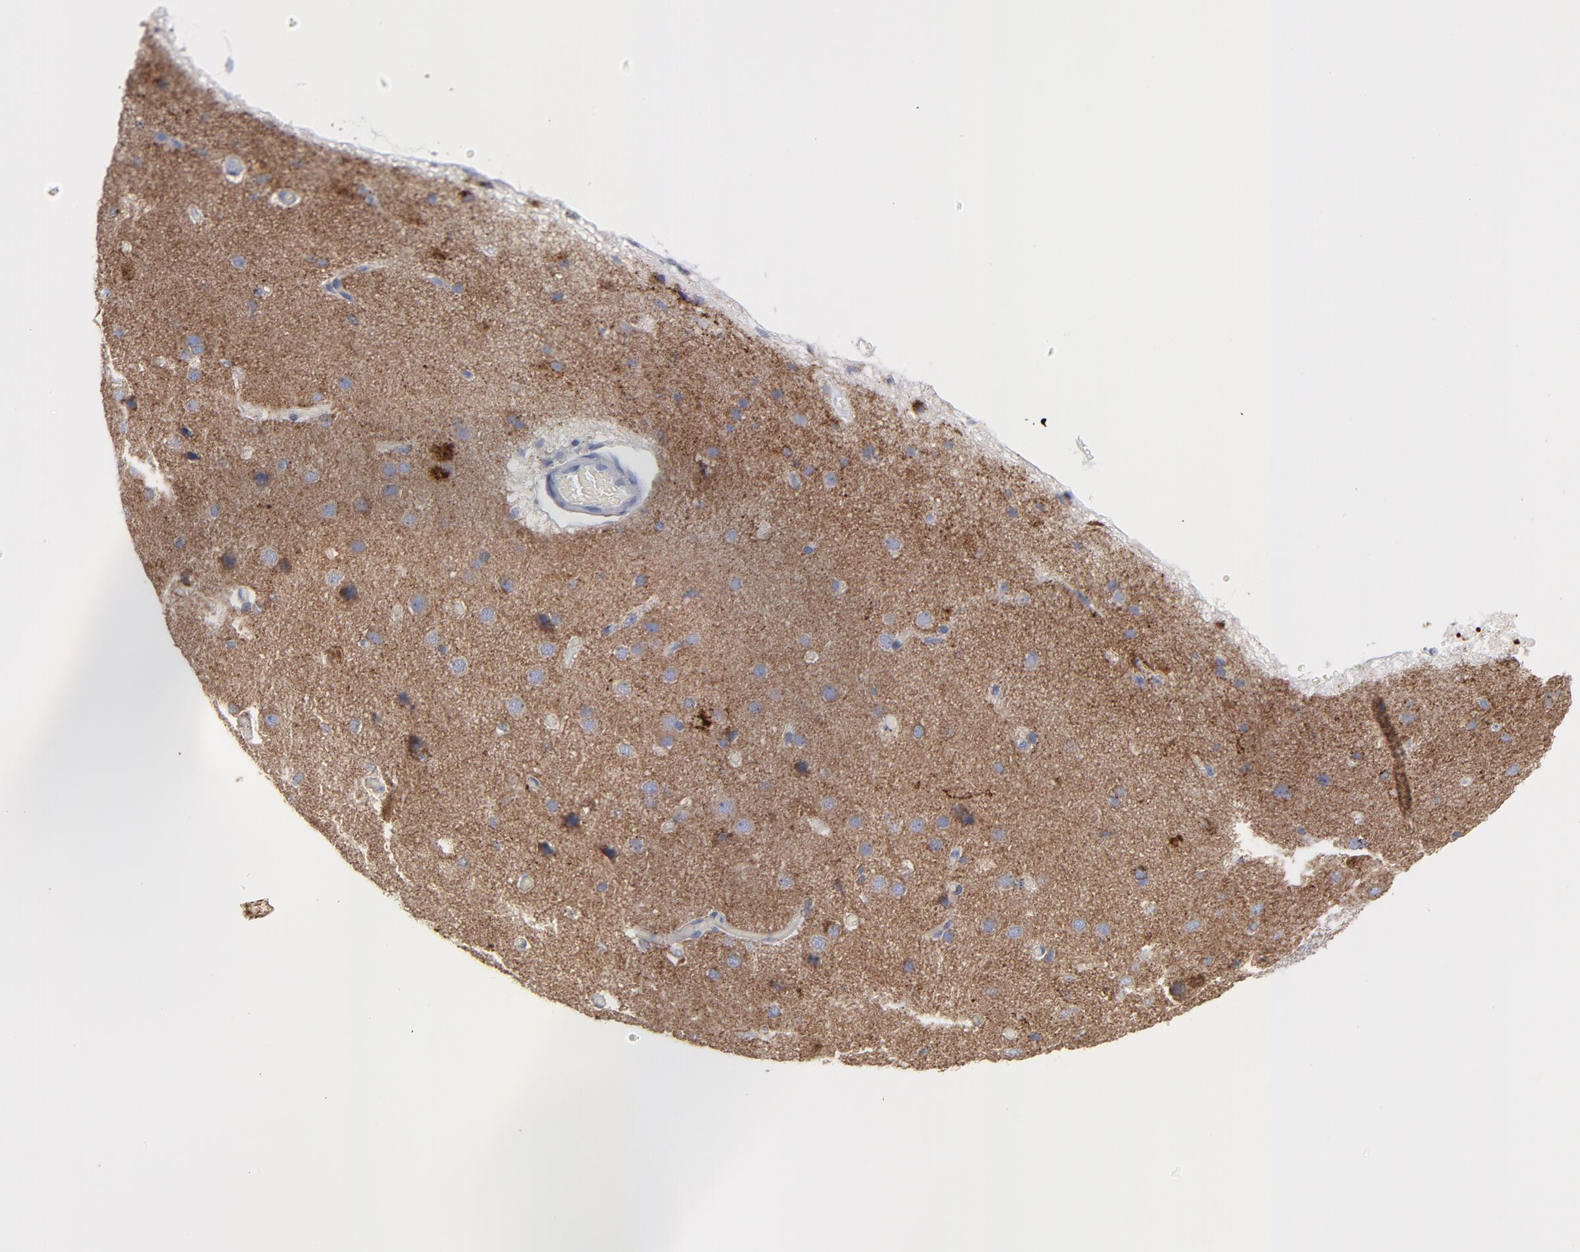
{"staining": {"intensity": "negative", "quantity": "none", "location": "none"}, "tissue": "cerebral cortex", "cell_type": "Endothelial cells", "image_type": "normal", "snomed": [{"axis": "morphology", "description": "Normal tissue, NOS"}, {"axis": "morphology", "description": "Glioma, malignant, High grade"}, {"axis": "topography", "description": "Cerebral cortex"}], "caption": "DAB (3,3'-diaminobenzidine) immunohistochemical staining of benign human cerebral cortex reveals no significant staining in endothelial cells. (DAB immunohistochemistry (IHC), high magnification).", "gene": "CPE", "patient": {"sex": "male", "age": 77}}